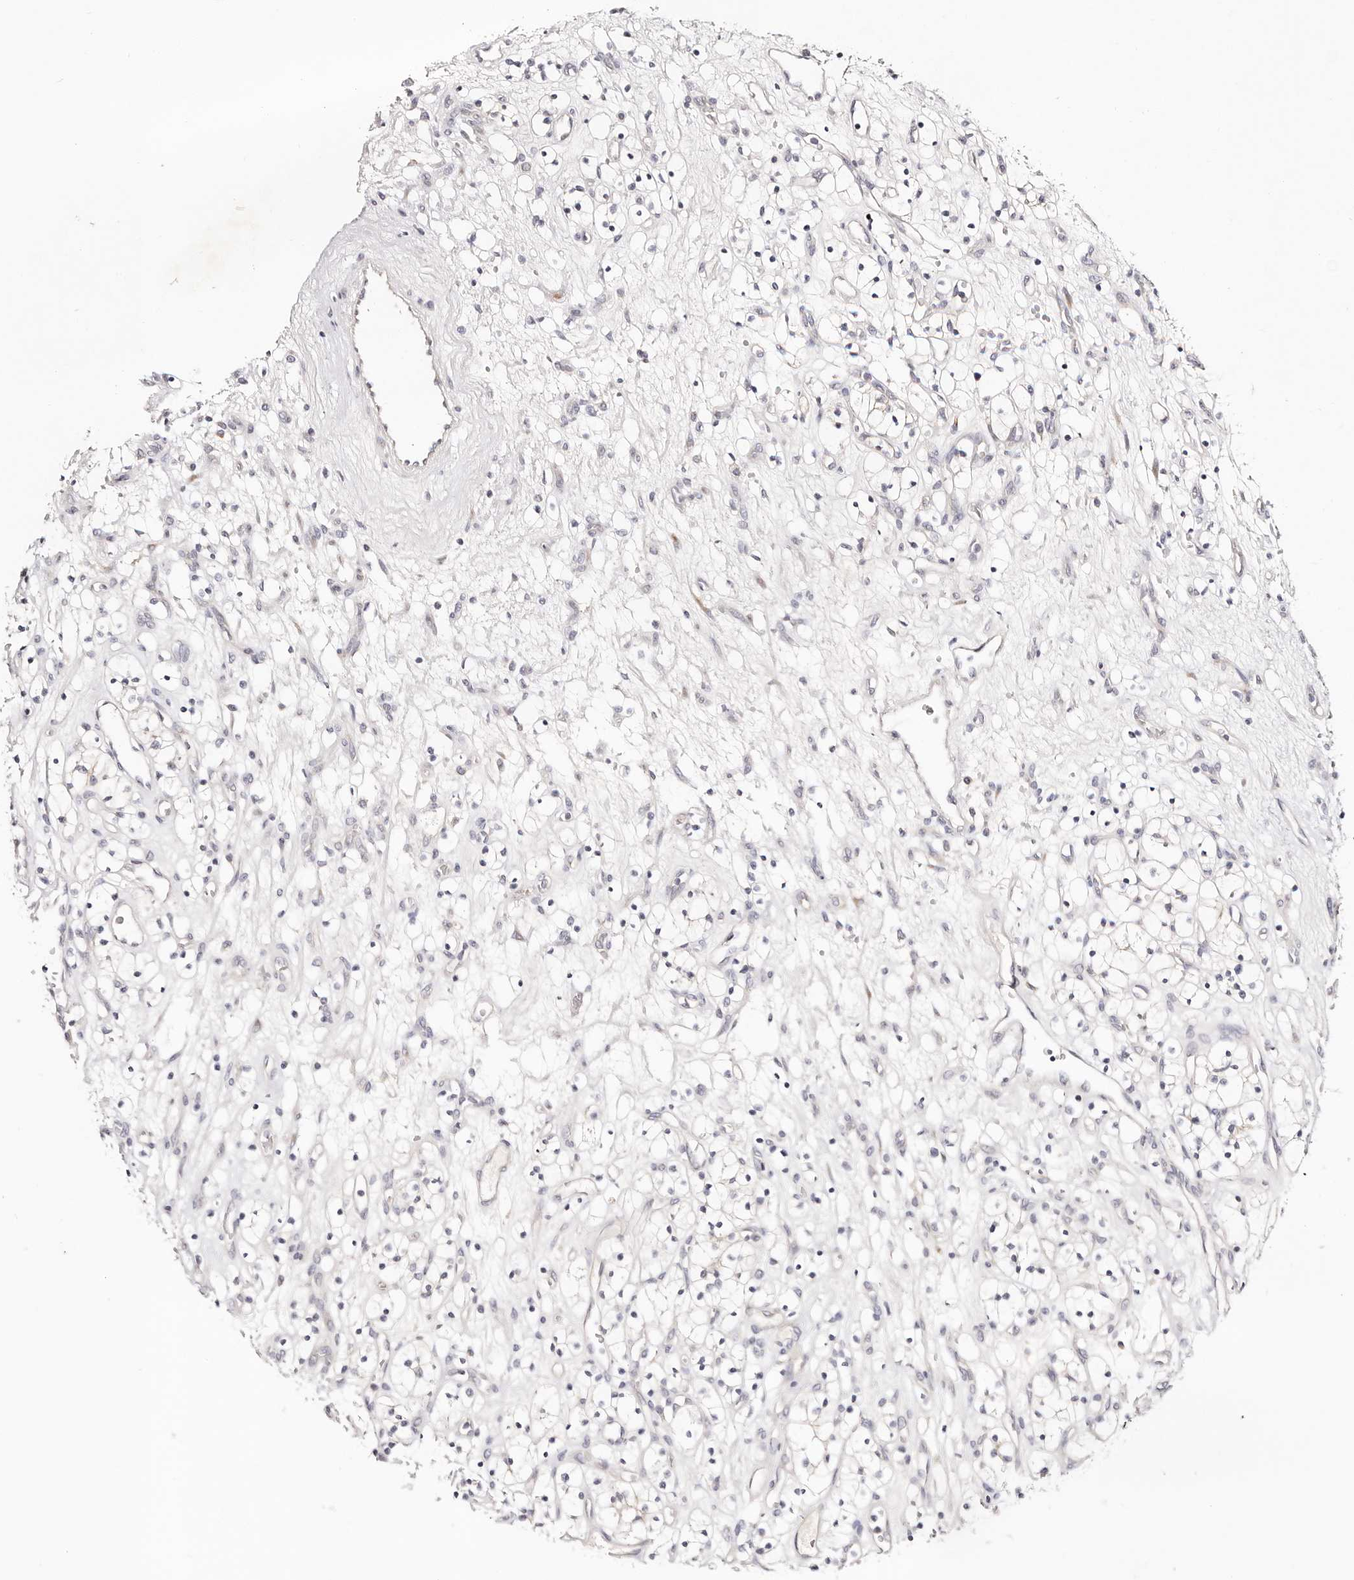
{"staining": {"intensity": "negative", "quantity": "none", "location": "none"}, "tissue": "renal cancer", "cell_type": "Tumor cells", "image_type": "cancer", "snomed": [{"axis": "morphology", "description": "Adenocarcinoma, NOS"}, {"axis": "topography", "description": "Kidney"}], "caption": "Immunohistochemical staining of renal cancer exhibits no significant positivity in tumor cells.", "gene": "DNASE1", "patient": {"sex": "female", "age": 57}}